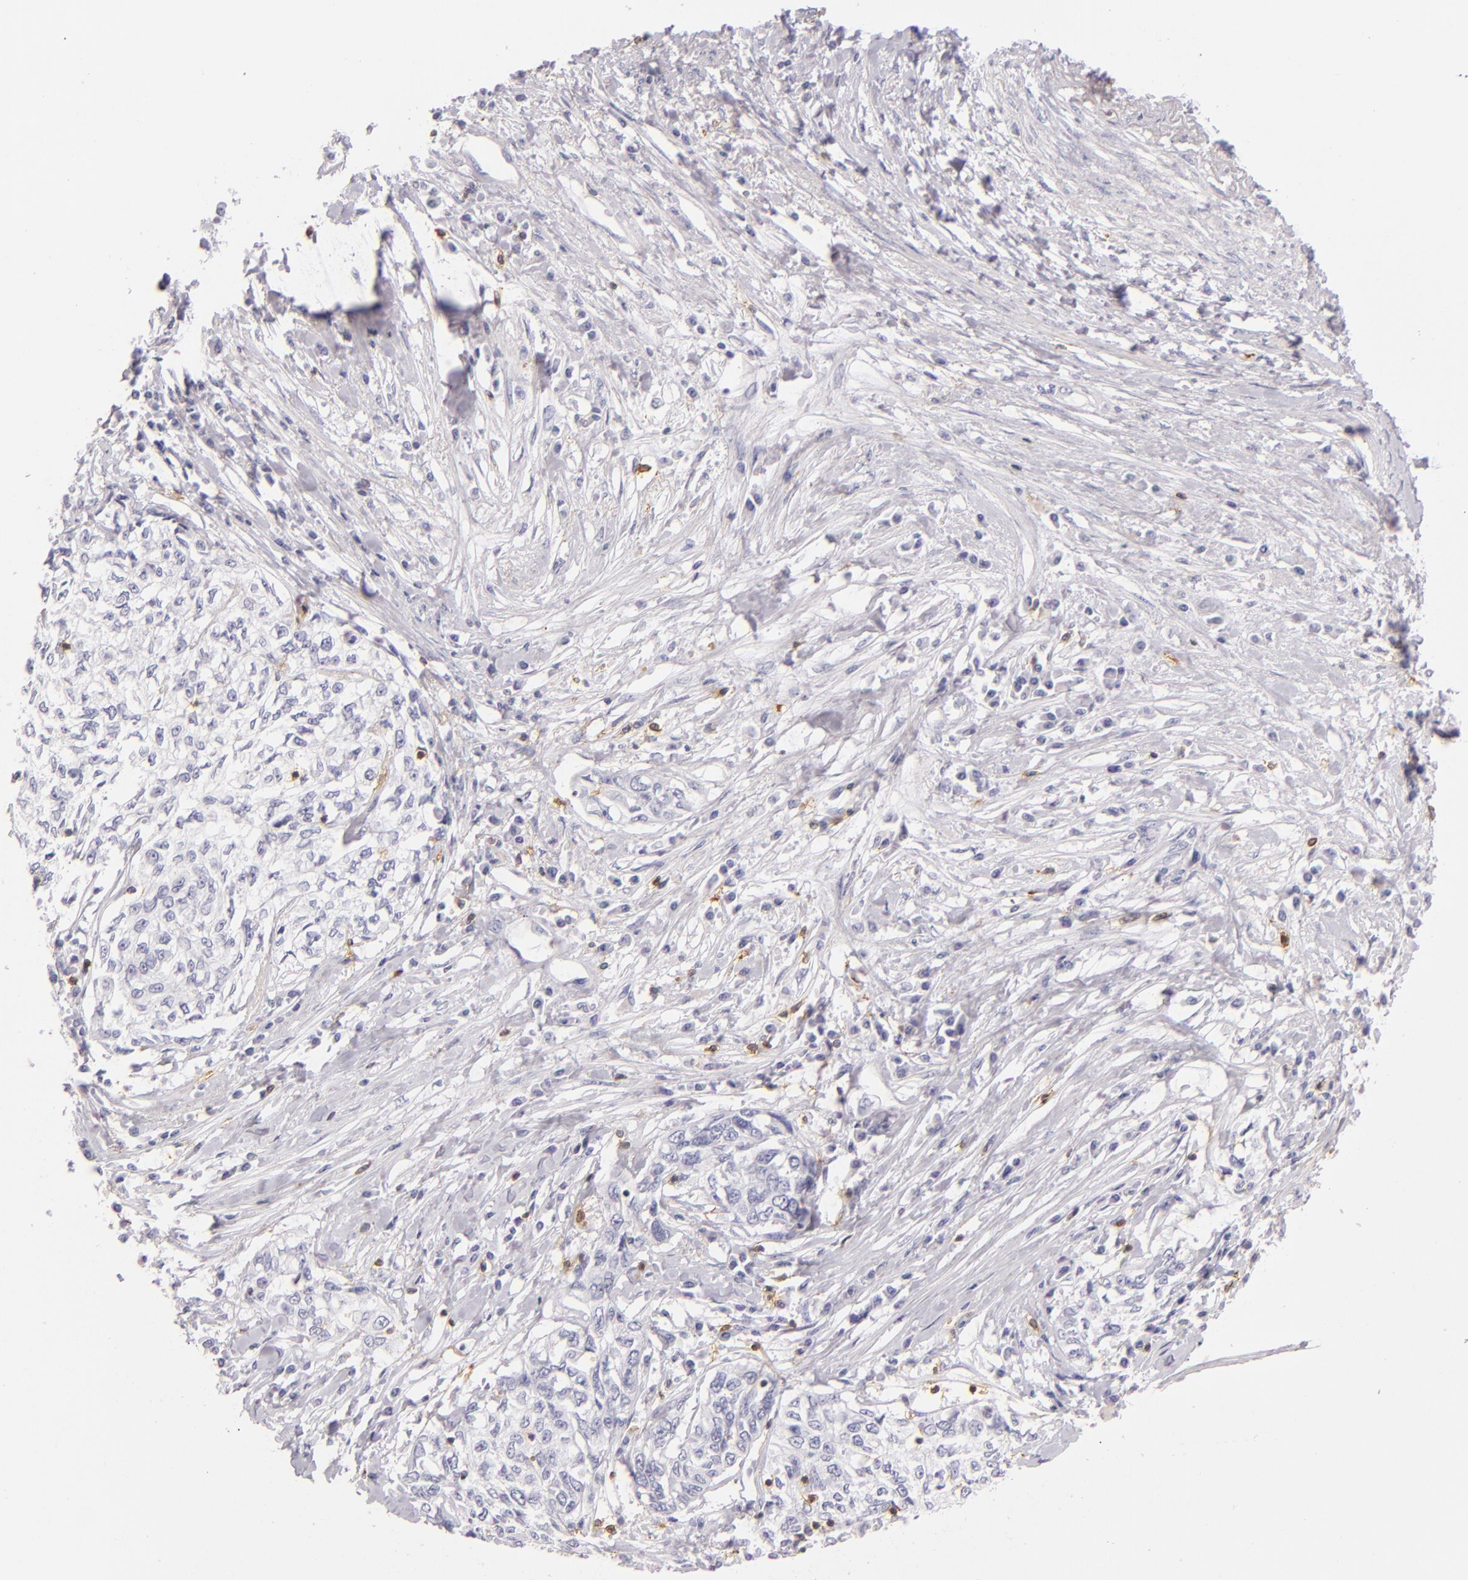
{"staining": {"intensity": "negative", "quantity": "none", "location": "none"}, "tissue": "cervical cancer", "cell_type": "Tumor cells", "image_type": "cancer", "snomed": [{"axis": "morphology", "description": "Squamous cell carcinoma, NOS"}, {"axis": "topography", "description": "Cervix"}], "caption": "DAB immunohistochemical staining of cervical squamous cell carcinoma reveals no significant staining in tumor cells. Brightfield microscopy of IHC stained with DAB (3,3'-diaminobenzidine) (brown) and hematoxylin (blue), captured at high magnification.", "gene": "LAT", "patient": {"sex": "female", "age": 57}}